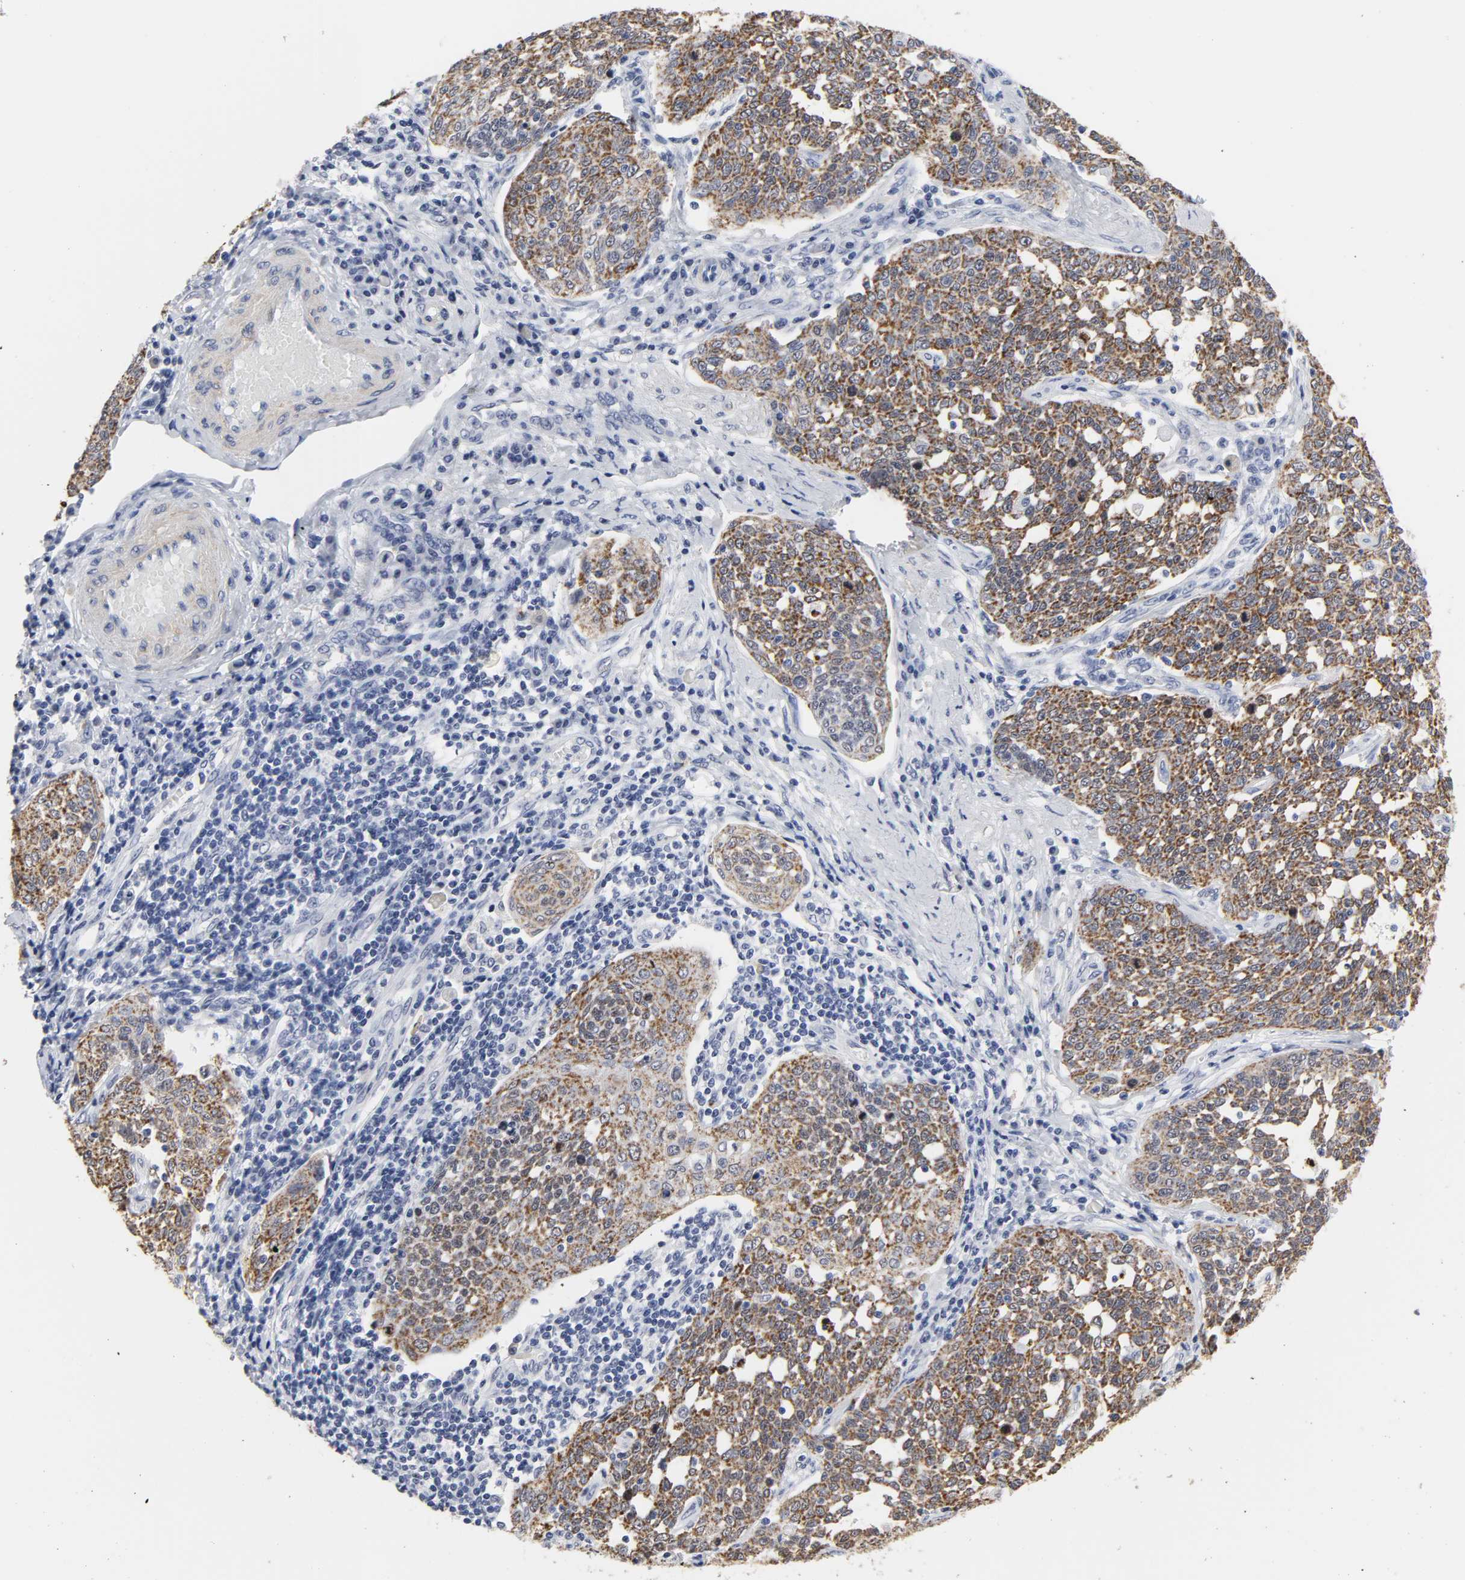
{"staining": {"intensity": "strong", "quantity": ">75%", "location": "cytoplasmic/membranous"}, "tissue": "cervical cancer", "cell_type": "Tumor cells", "image_type": "cancer", "snomed": [{"axis": "morphology", "description": "Squamous cell carcinoma, NOS"}, {"axis": "topography", "description": "Cervix"}], "caption": "Tumor cells display high levels of strong cytoplasmic/membranous positivity in about >75% of cells in human cervical squamous cell carcinoma.", "gene": "GRHL2", "patient": {"sex": "female", "age": 34}}